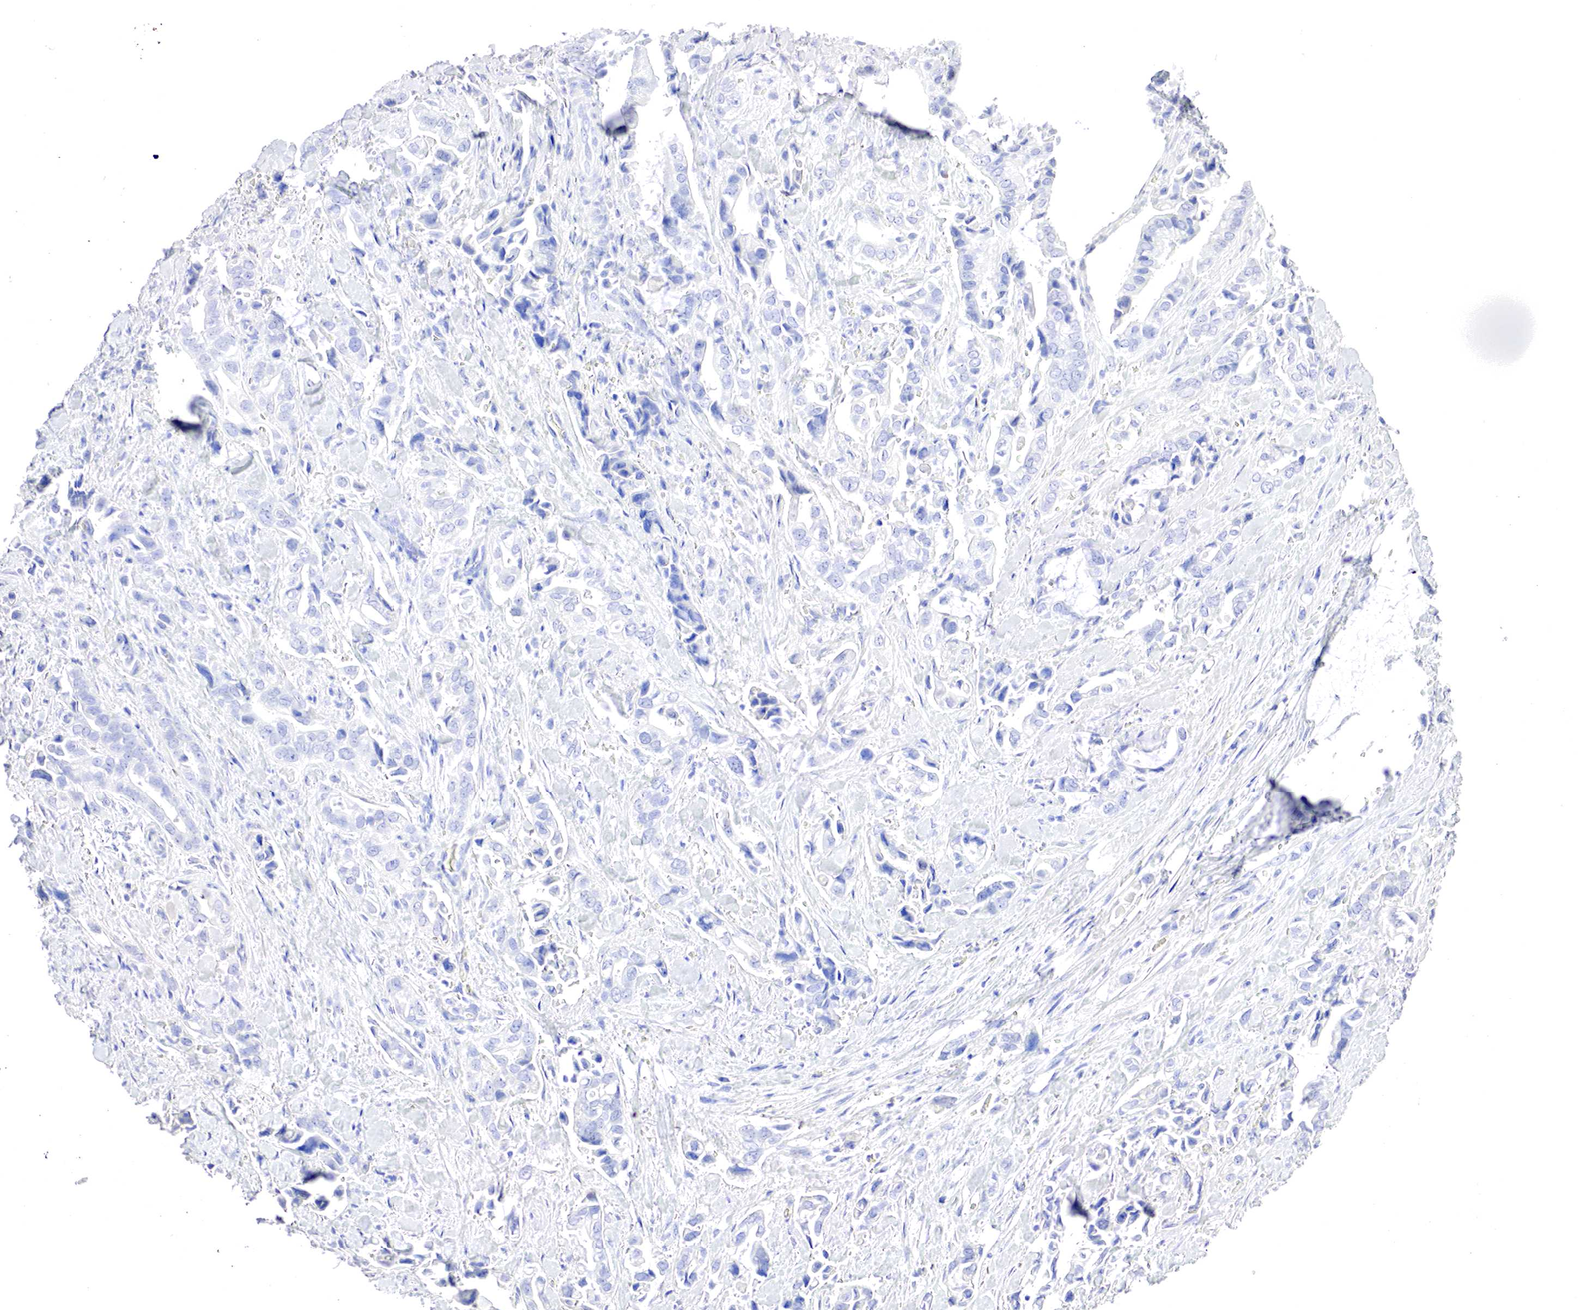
{"staining": {"intensity": "negative", "quantity": "none", "location": "none"}, "tissue": "pancreatic cancer", "cell_type": "Tumor cells", "image_type": "cancer", "snomed": [{"axis": "morphology", "description": "Adenocarcinoma, NOS"}, {"axis": "topography", "description": "Pancreas"}], "caption": "High power microscopy image of an IHC micrograph of pancreatic cancer, revealing no significant staining in tumor cells.", "gene": "OTC", "patient": {"sex": "male", "age": 69}}